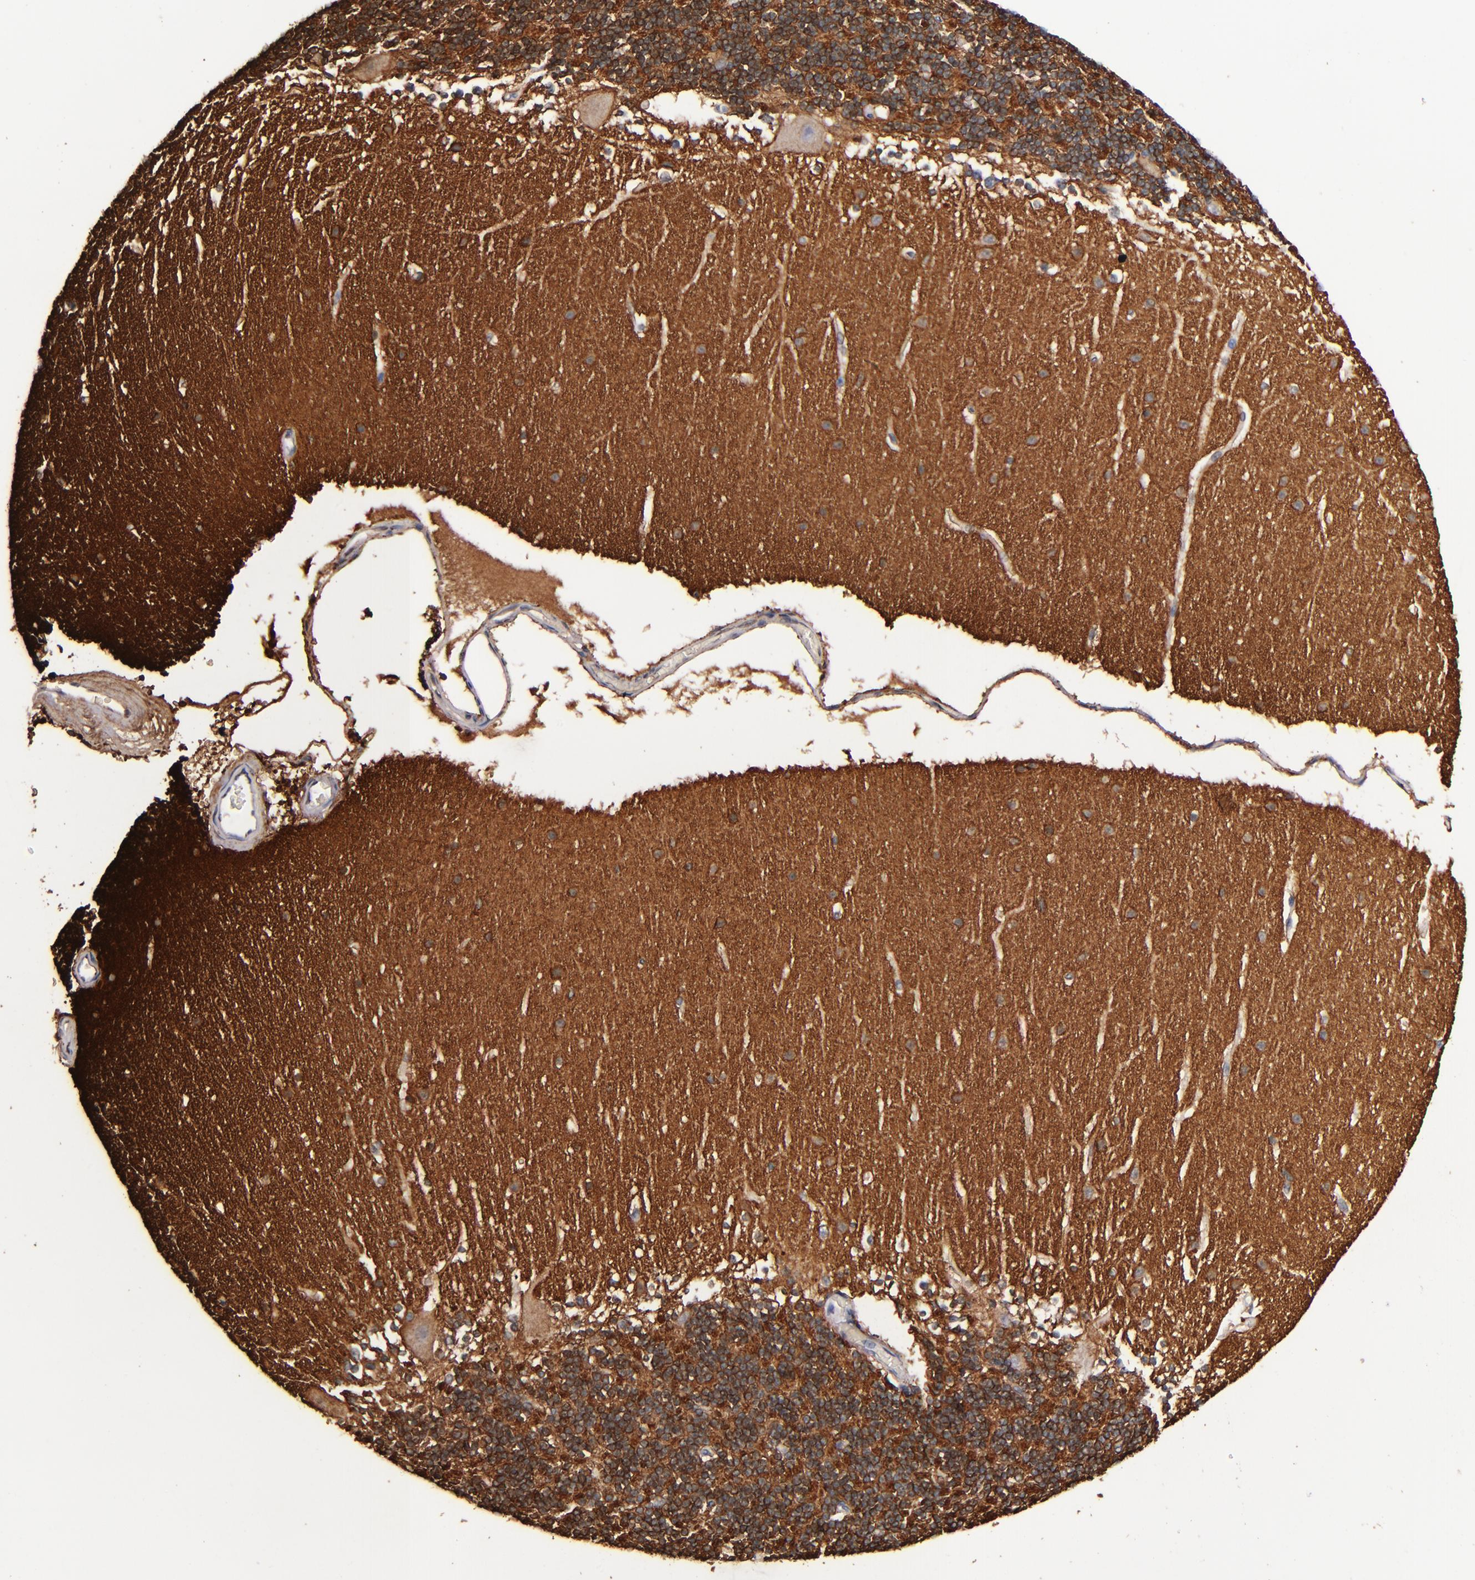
{"staining": {"intensity": "strong", "quantity": ">75%", "location": "cytoplasmic/membranous"}, "tissue": "cerebellum", "cell_type": "Cells in granular layer", "image_type": "normal", "snomed": [{"axis": "morphology", "description": "Normal tissue, NOS"}, {"axis": "topography", "description": "Cerebellum"}], "caption": "About >75% of cells in granular layer in unremarkable cerebellum show strong cytoplasmic/membranous protein expression as visualized by brown immunohistochemical staining.", "gene": "SIRPA", "patient": {"sex": "female", "age": 19}}